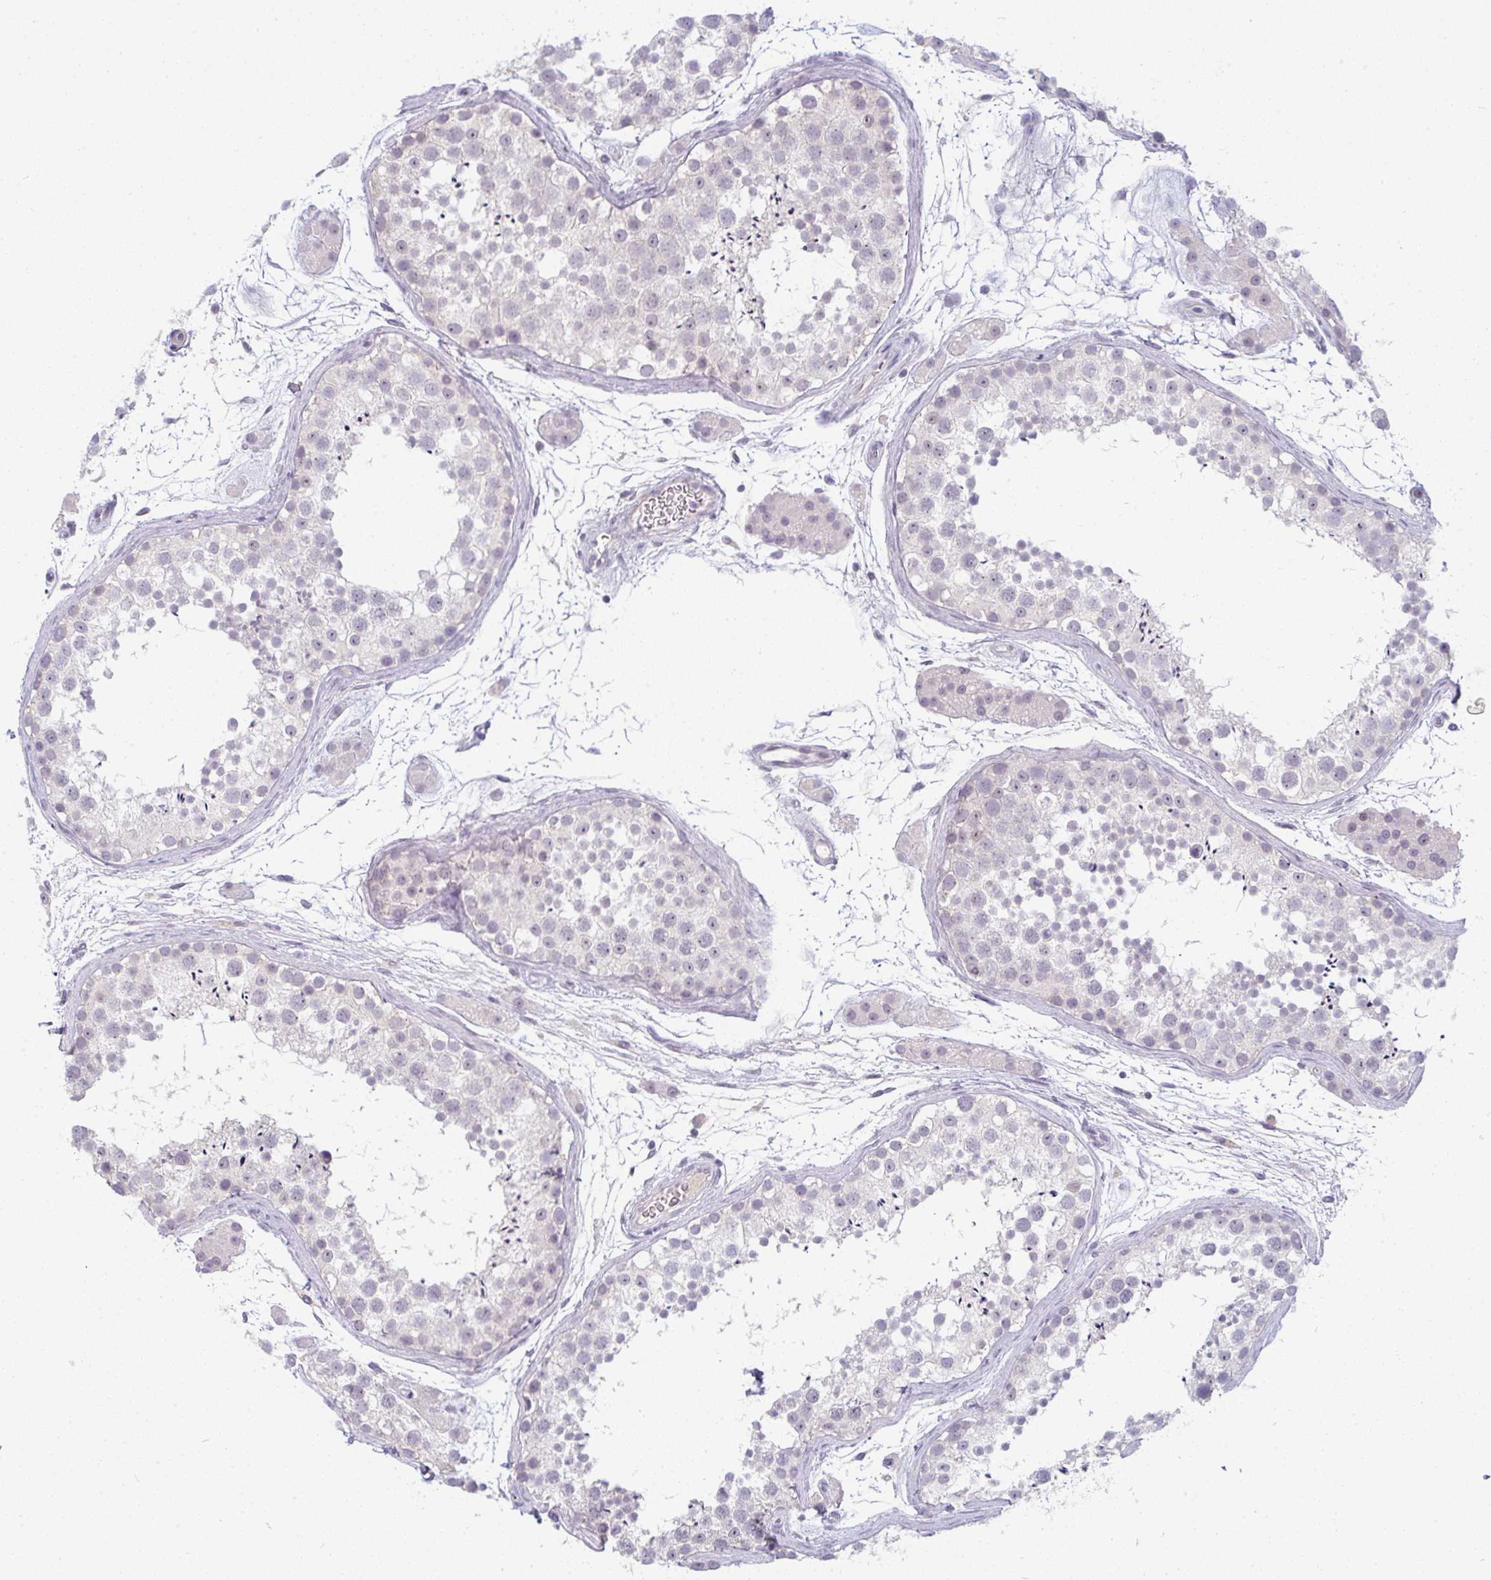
{"staining": {"intensity": "negative", "quantity": "none", "location": "none"}, "tissue": "testis", "cell_type": "Cells in seminiferous ducts", "image_type": "normal", "snomed": [{"axis": "morphology", "description": "Normal tissue, NOS"}, {"axis": "topography", "description": "Testis"}], "caption": "Micrograph shows no significant protein positivity in cells in seminiferous ducts of unremarkable testis. (DAB (3,3'-diaminobenzidine) immunohistochemistry (IHC), high magnification).", "gene": "PPFIA4", "patient": {"sex": "male", "age": 41}}